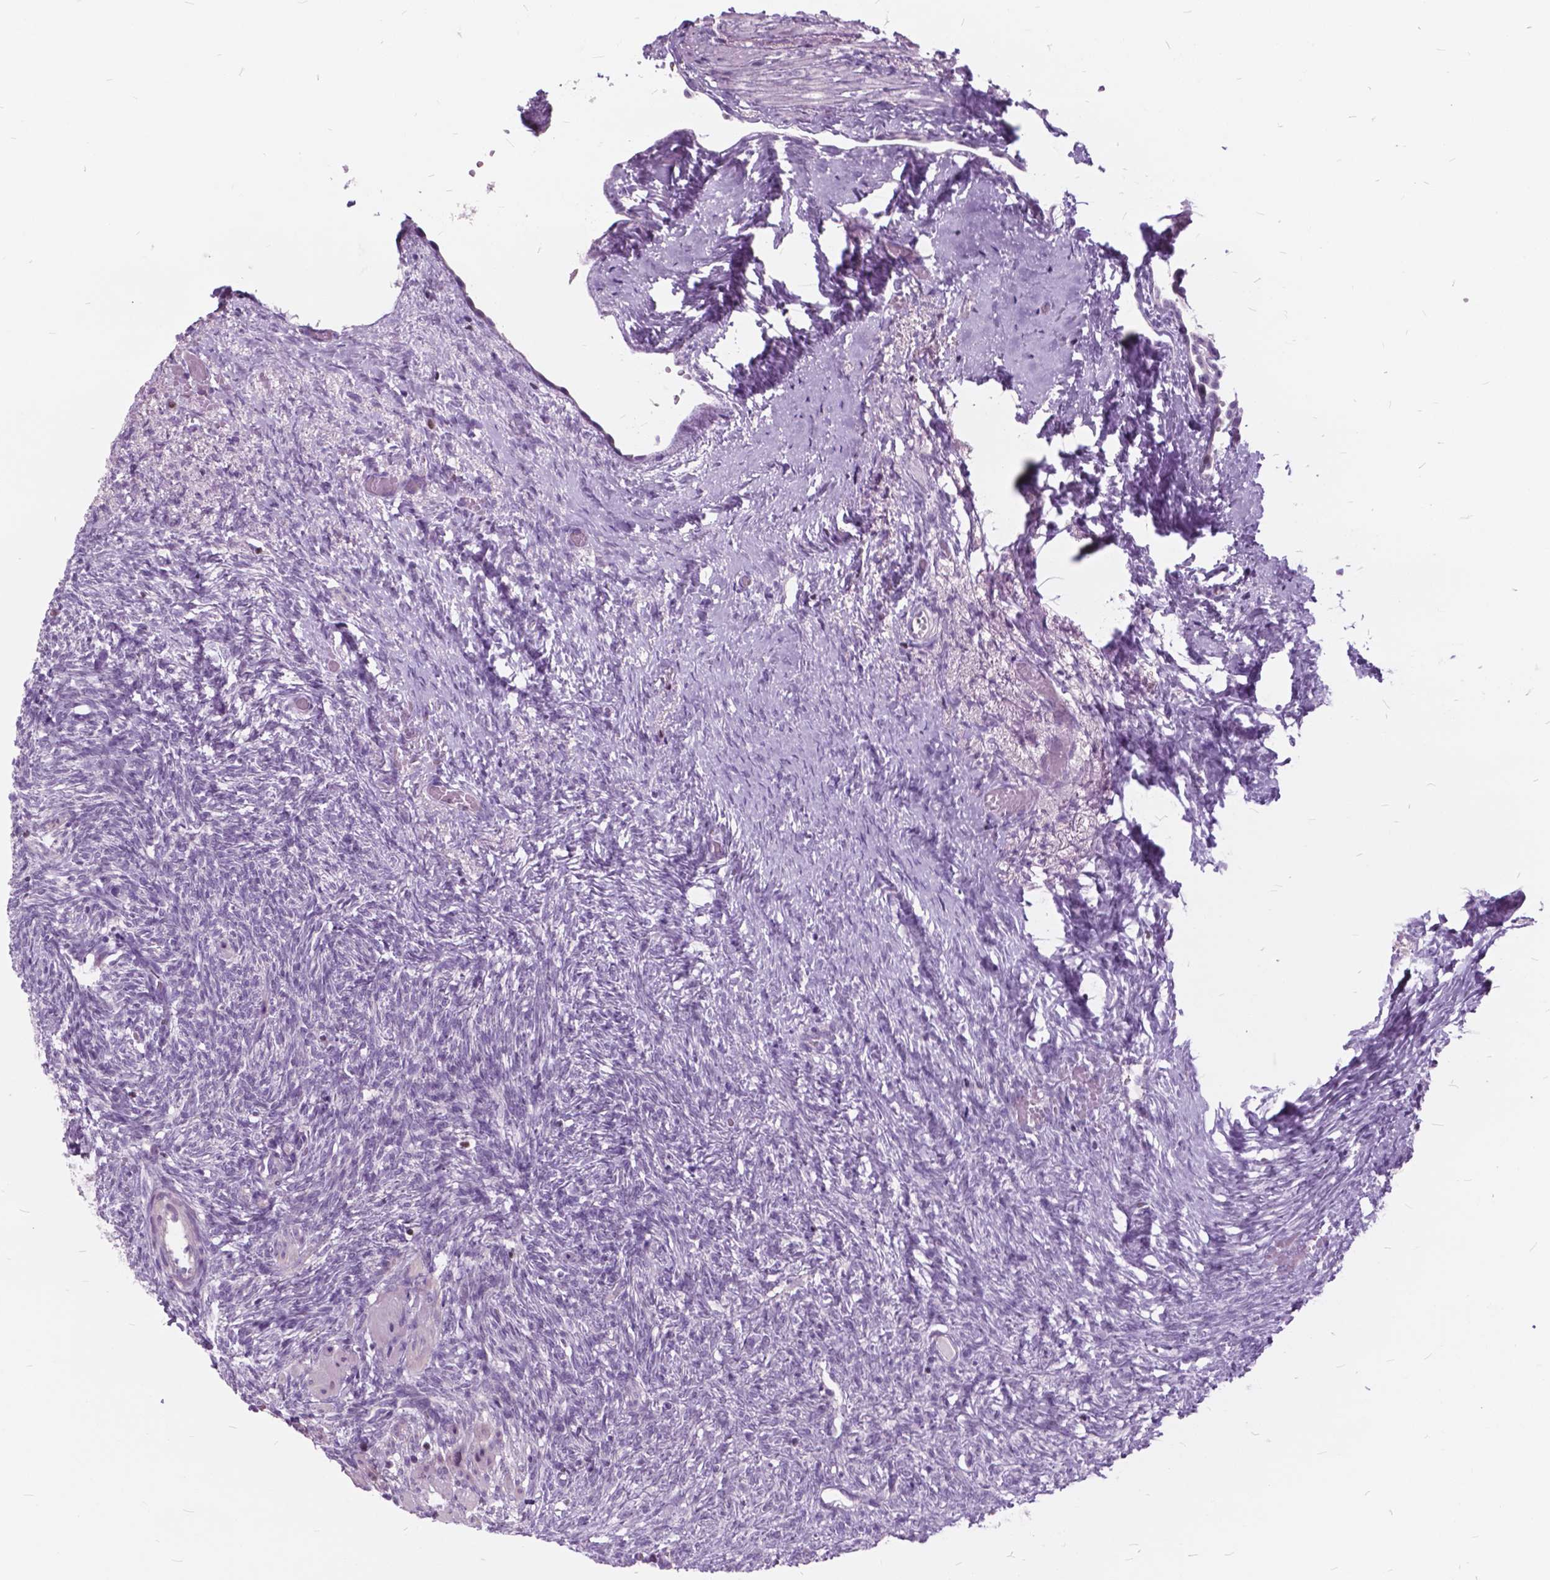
{"staining": {"intensity": "negative", "quantity": "none", "location": "none"}, "tissue": "ovary", "cell_type": "Follicle cells", "image_type": "normal", "snomed": [{"axis": "morphology", "description": "Normal tissue, NOS"}, {"axis": "topography", "description": "Ovary"}], "caption": "Human ovary stained for a protein using IHC shows no staining in follicle cells.", "gene": "SP140", "patient": {"sex": "female", "age": 46}}